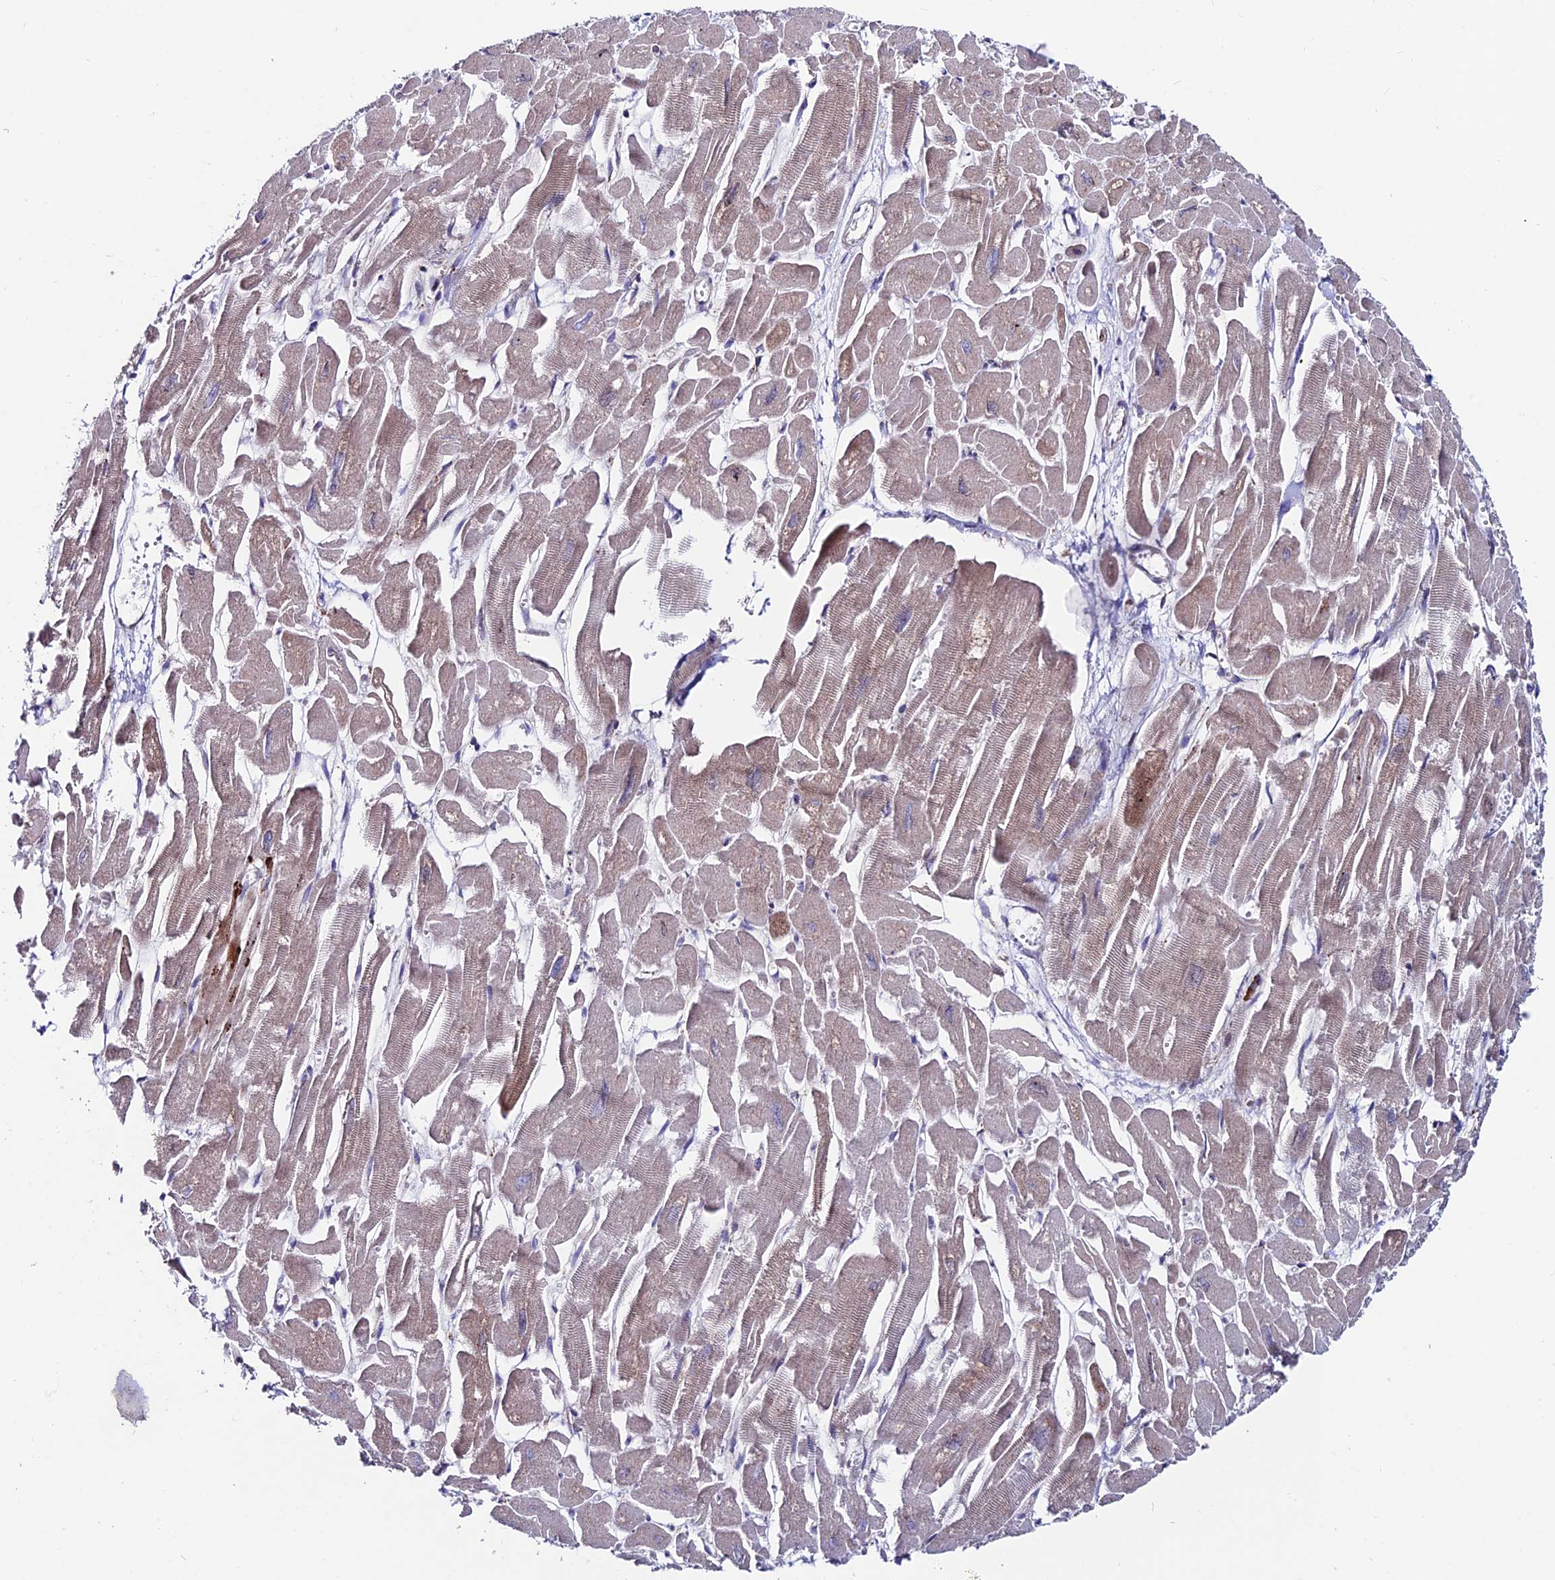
{"staining": {"intensity": "weak", "quantity": "<25%", "location": "cytoplasmic/membranous"}, "tissue": "heart muscle", "cell_type": "Cardiomyocytes", "image_type": "normal", "snomed": [{"axis": "morphology", "description": "Normal tissue, NOS"}, {"axis": "topography", "description": "Heart"}], "caption": "Protein analysis of normal heart muscle reveals no significant staining in cardiomyocytes. (DAB IHC visualized using brightfield microscopy, high magnification).", "gene": "EIF3K", "patient": {"sex": "male", "age": 54}}